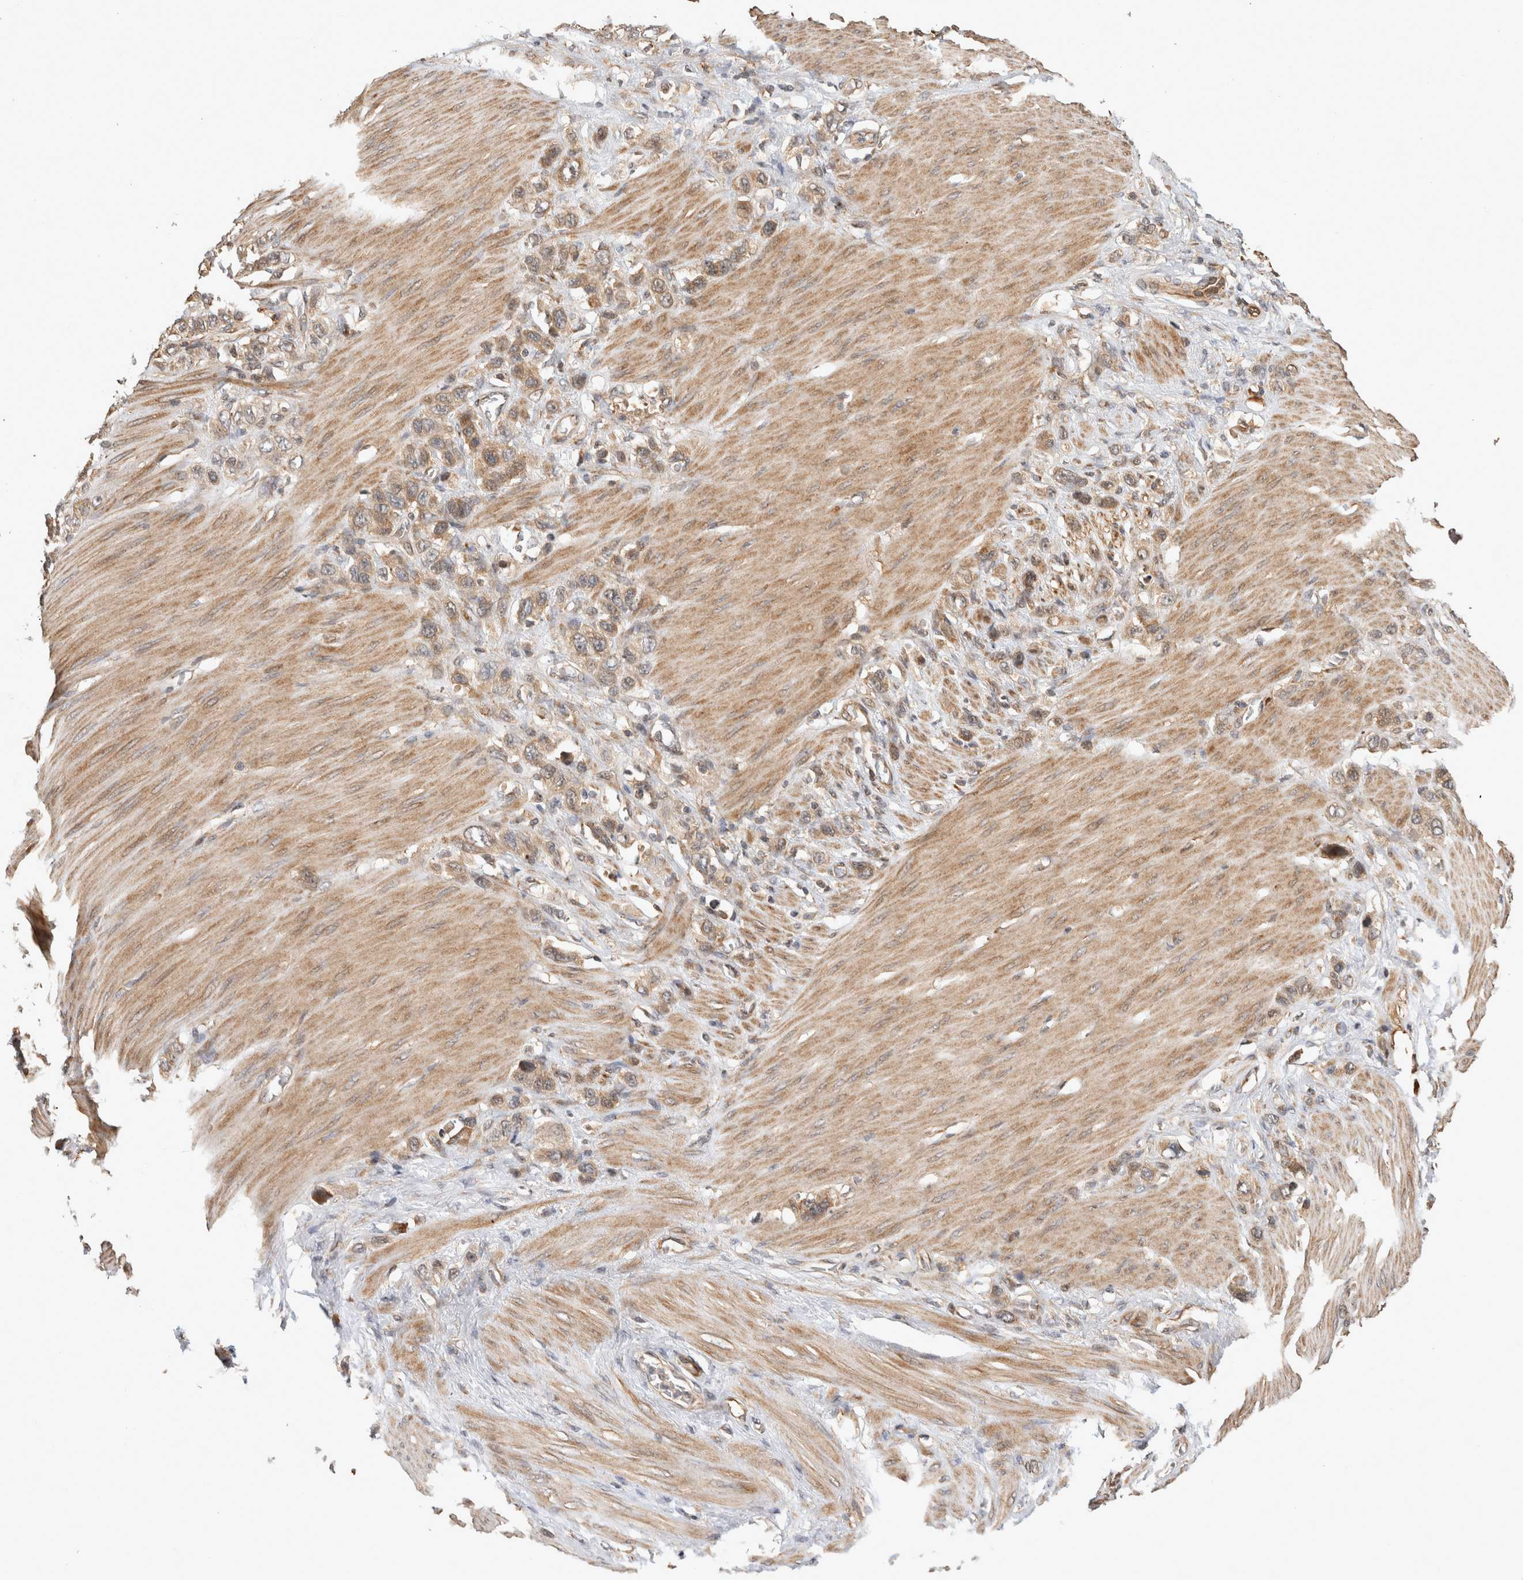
{"staining": {"intensity": "weak", "quantity": ">75%", "location": "cytoplasmic/membranous"}, "tissue": "stomach cancer", "cell_type": "Tumor cells", "image_type": "cancer", "snomed": [{"axis": "morphology", "description": "Adenocarcinoma, NOS"}, {"axis": "morphology", "description": "Adenocarcinoma, High grade"}, {"axis": "topography", "description": "Stomach, upper"}, {"axis": "topography", "description": "Stomach, lower"}], "caption": "Immunohistochemical staining of human stomach cancer exhibits low levels of weak cytoplasmic/membranous expression in approximately >75% of tumor cells.", "gene": "PCDHB15", "patient": {"sex": "female", "age": 65}}